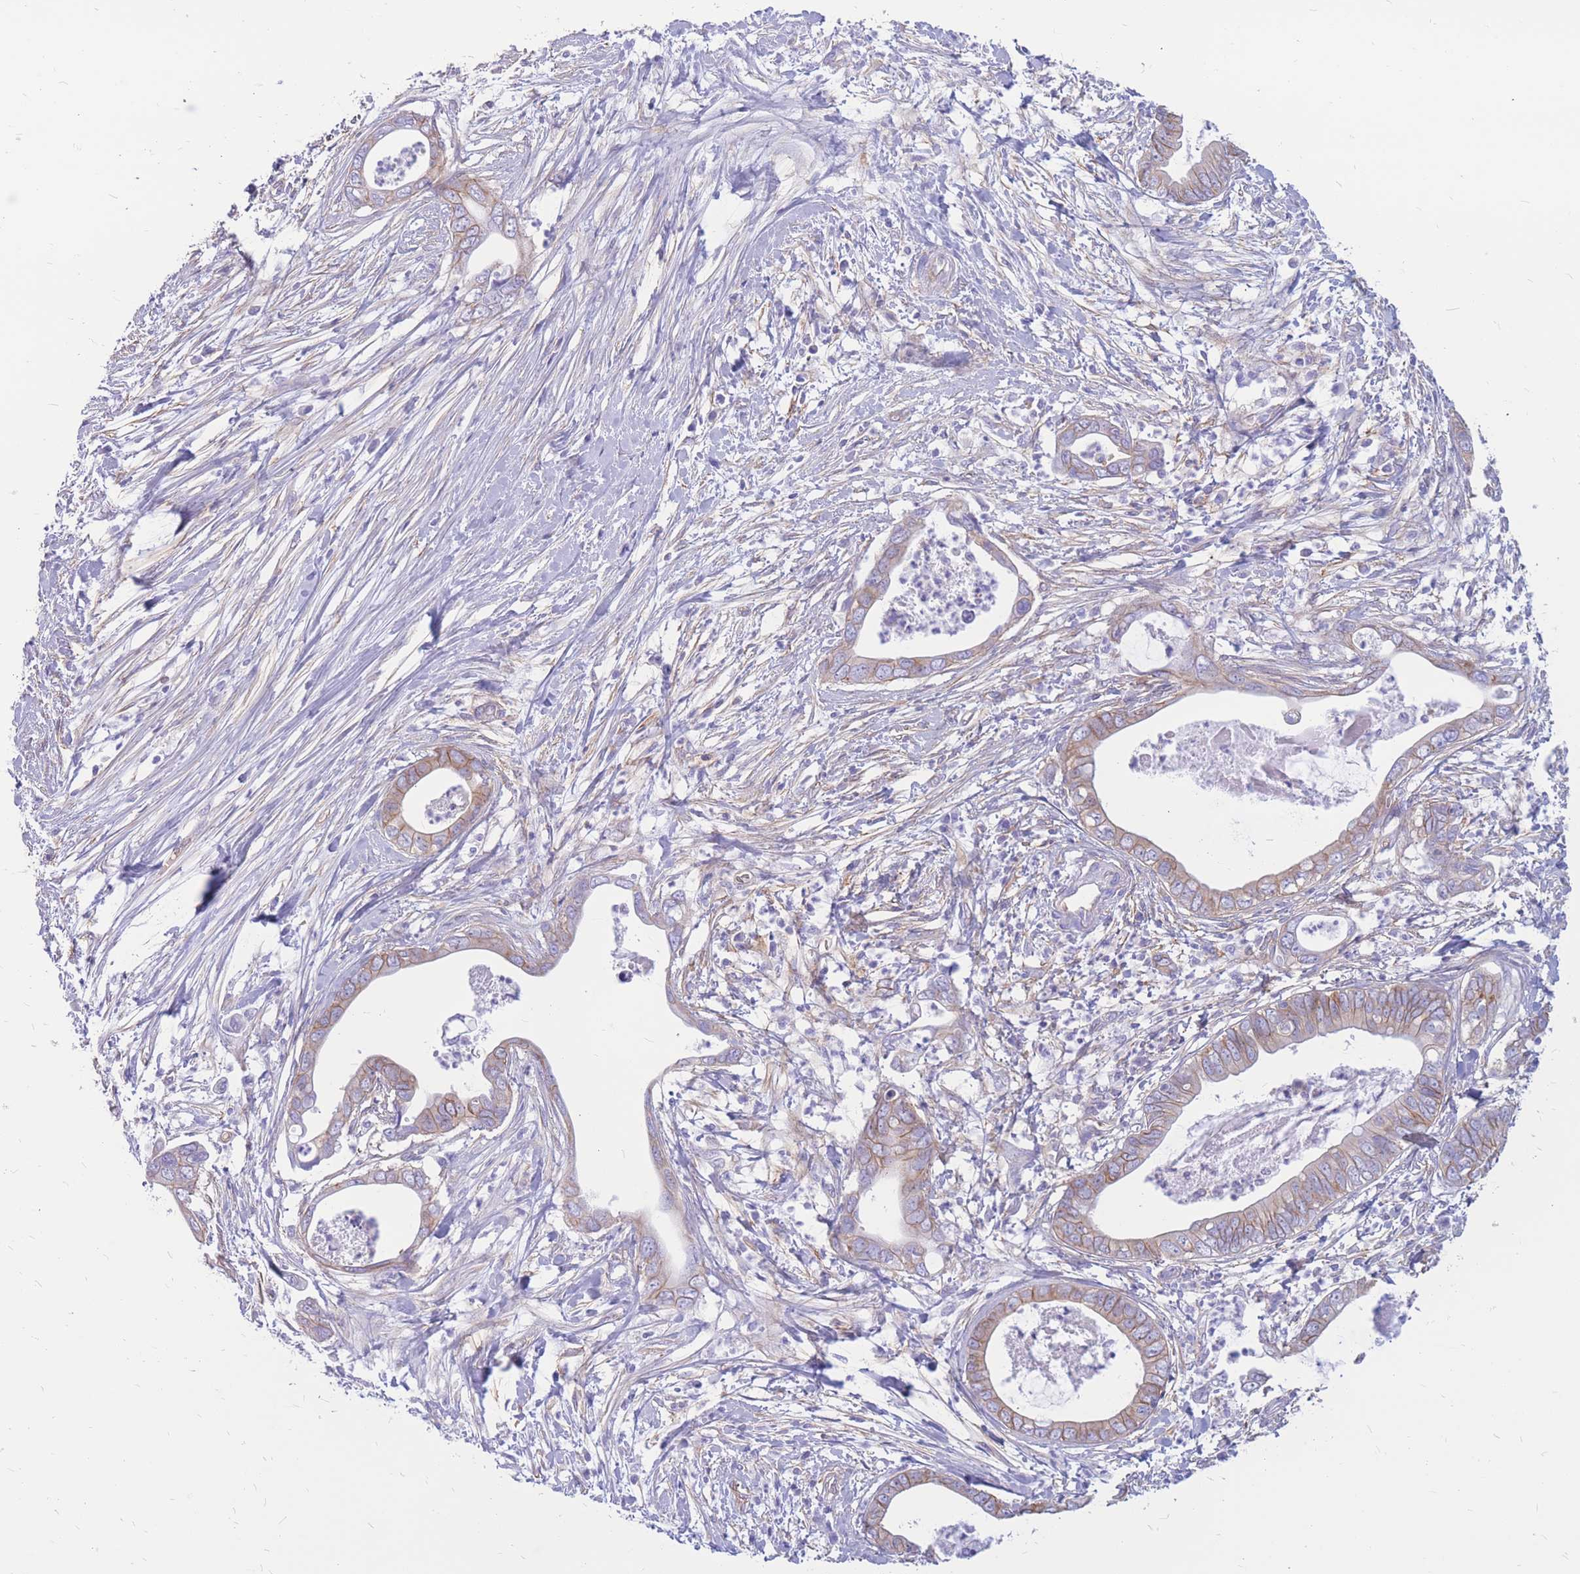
{"staining": {"intensity": "moderate", "quantity": "25%-75%", "location": "cytoplasmic/membranous"}, "tissue": "pancreatic cancer", "cell_type": "Tumor cells", "image_type": "cancer", "snomed": [{"axis": "morphology", "description": "Adenocarcinoma, NOS"}, {"axis": "topography", "description": "Pancreas"}], "caption": "Pancreatic cancer stained with a protein marker shows moderate staining in tumor cells.", "gene": "ADD2", "patient": {"sex": "male", "age": 75}}